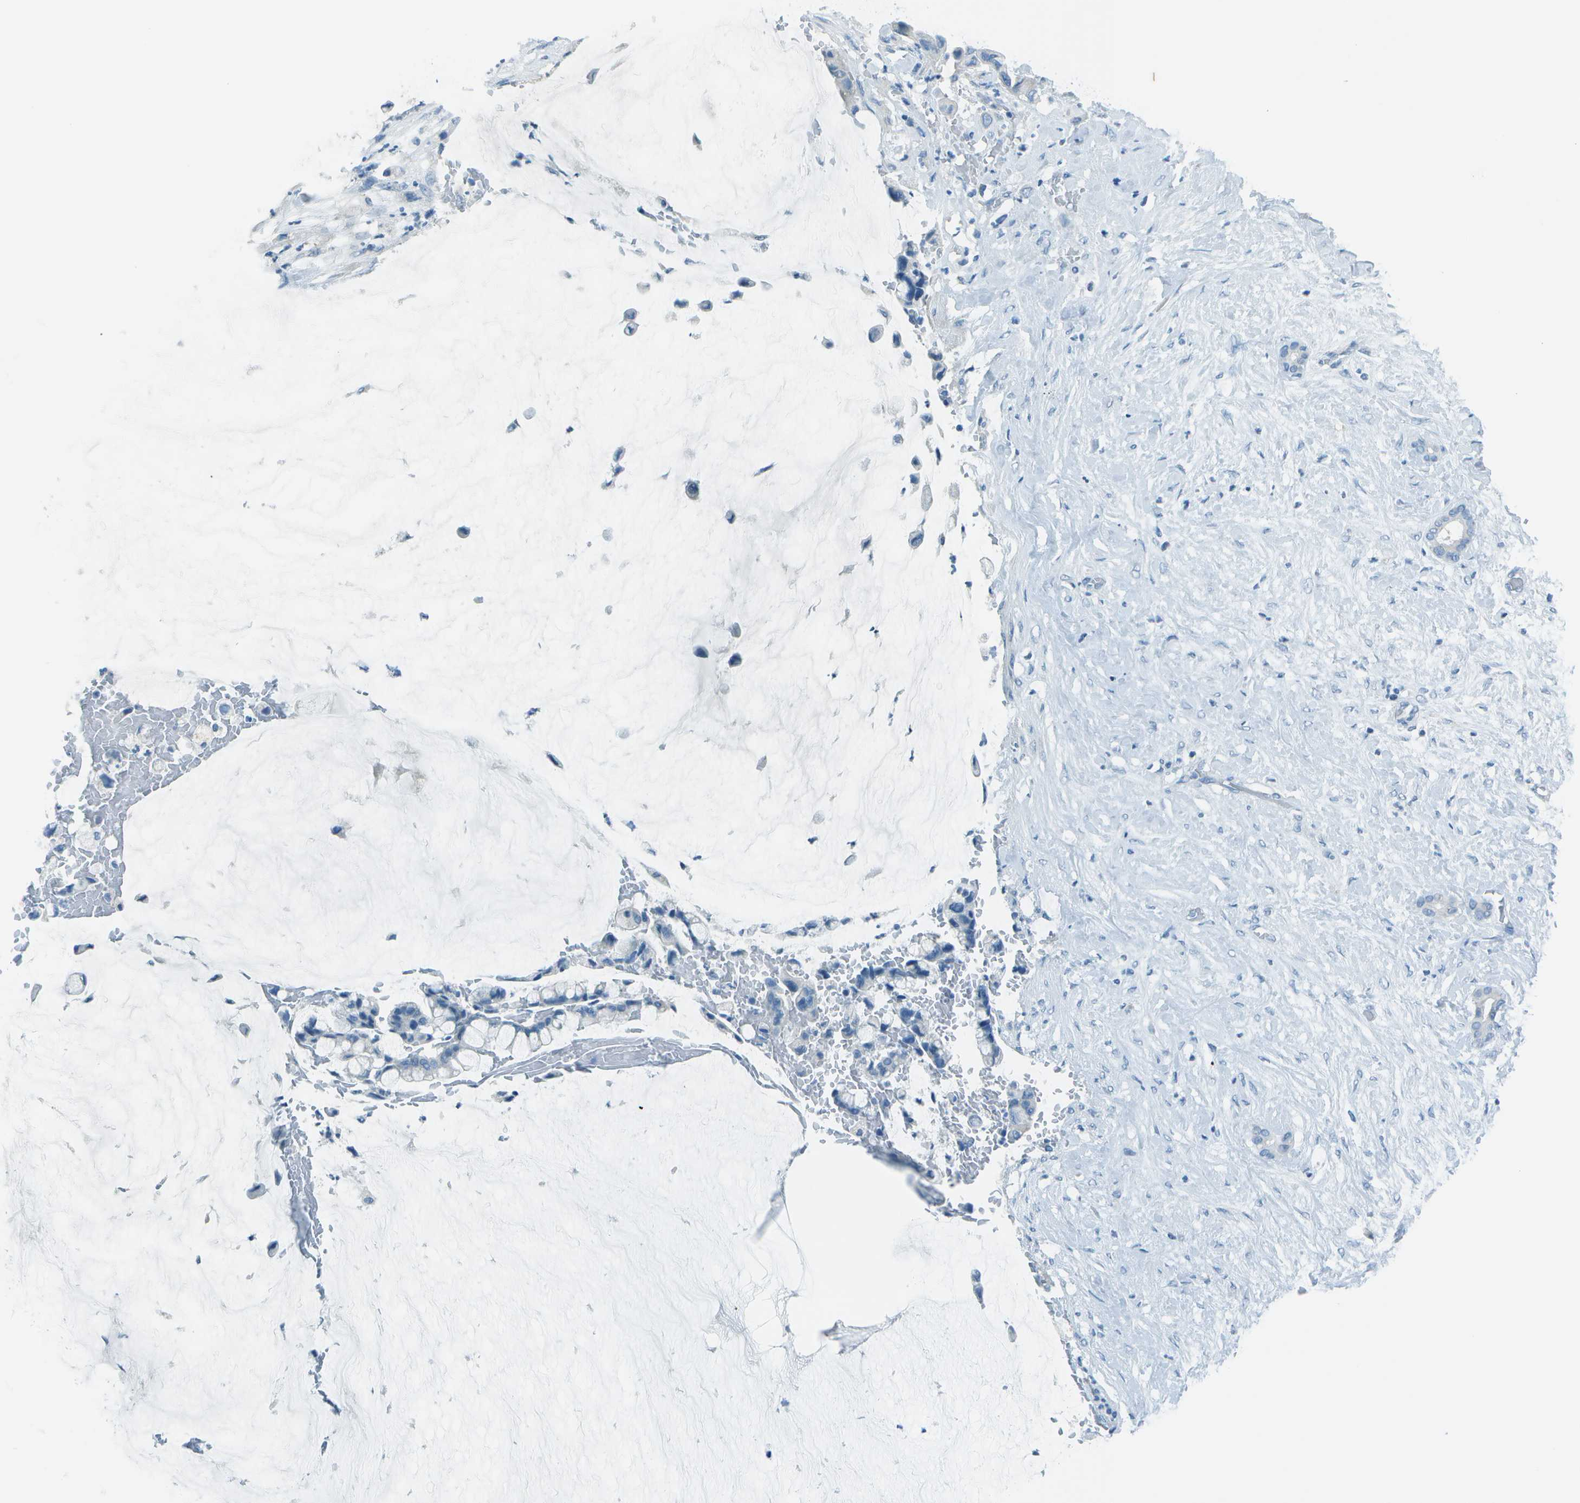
{"staining": {"intensity": "negative", "quantity": "none", "location": "none"}, "tissue": "pancreatic cancer", "cell_type": "Tumor cells", "image_type": "cancer", "snomed": [{"axis": "morphology", "description": "Adenocarcinoma, NOS"}, {"axis": "topography", "description": "Pancreas"}], "caption": "This is an immunohistochemistry image of pancreatic cancer. There is no positivity in tumor cells.", "gene": "FGF1", "patient": {"sex": "male", "age": 41}}